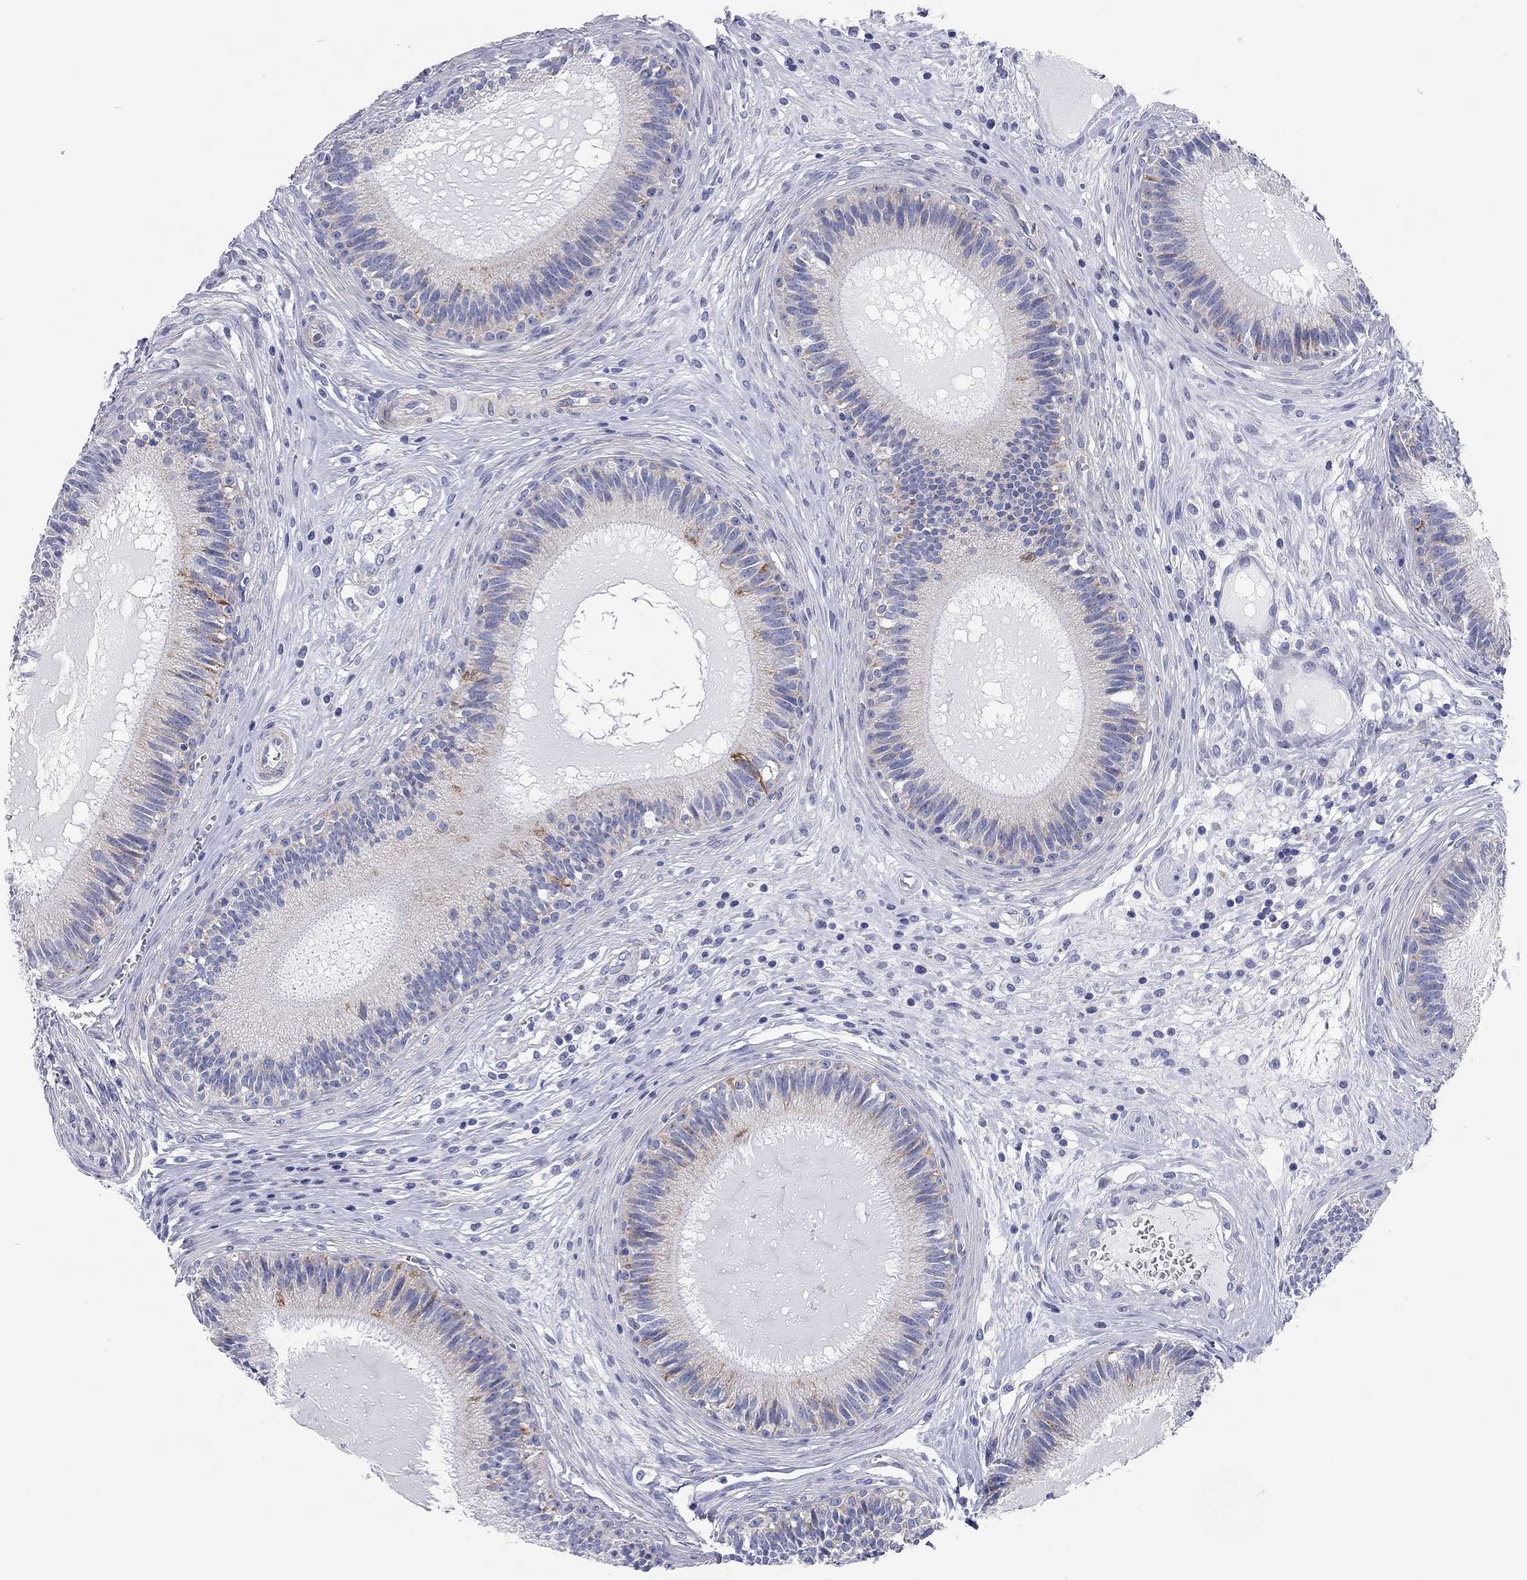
{"staining": {"intensity": "moderate", "quantity": "<25%", "location": "cytoplasmic/membranous"}, "tissue": "epididymis", "cell_type": "Glandular cells", "image_type": "normal", "snomed": [{"axis": "morphology", "description": "Normal tissue, NOS"}, {"axis": "topography", "description": "Epididymis"}], "caption": "Benign epididymis was stained to show a protein in brown. There is low levels of moderate cytoplasmic/membranous staining in approximately <25% of glandular cells. The staining was performed using DAB to visualize the protein expression in brown, while the nuclei were stained in blue with hematoxylin (Magnification: 20x).", "gene": "CHI3L2", "patient": {"sex": "male", "age": 27}}